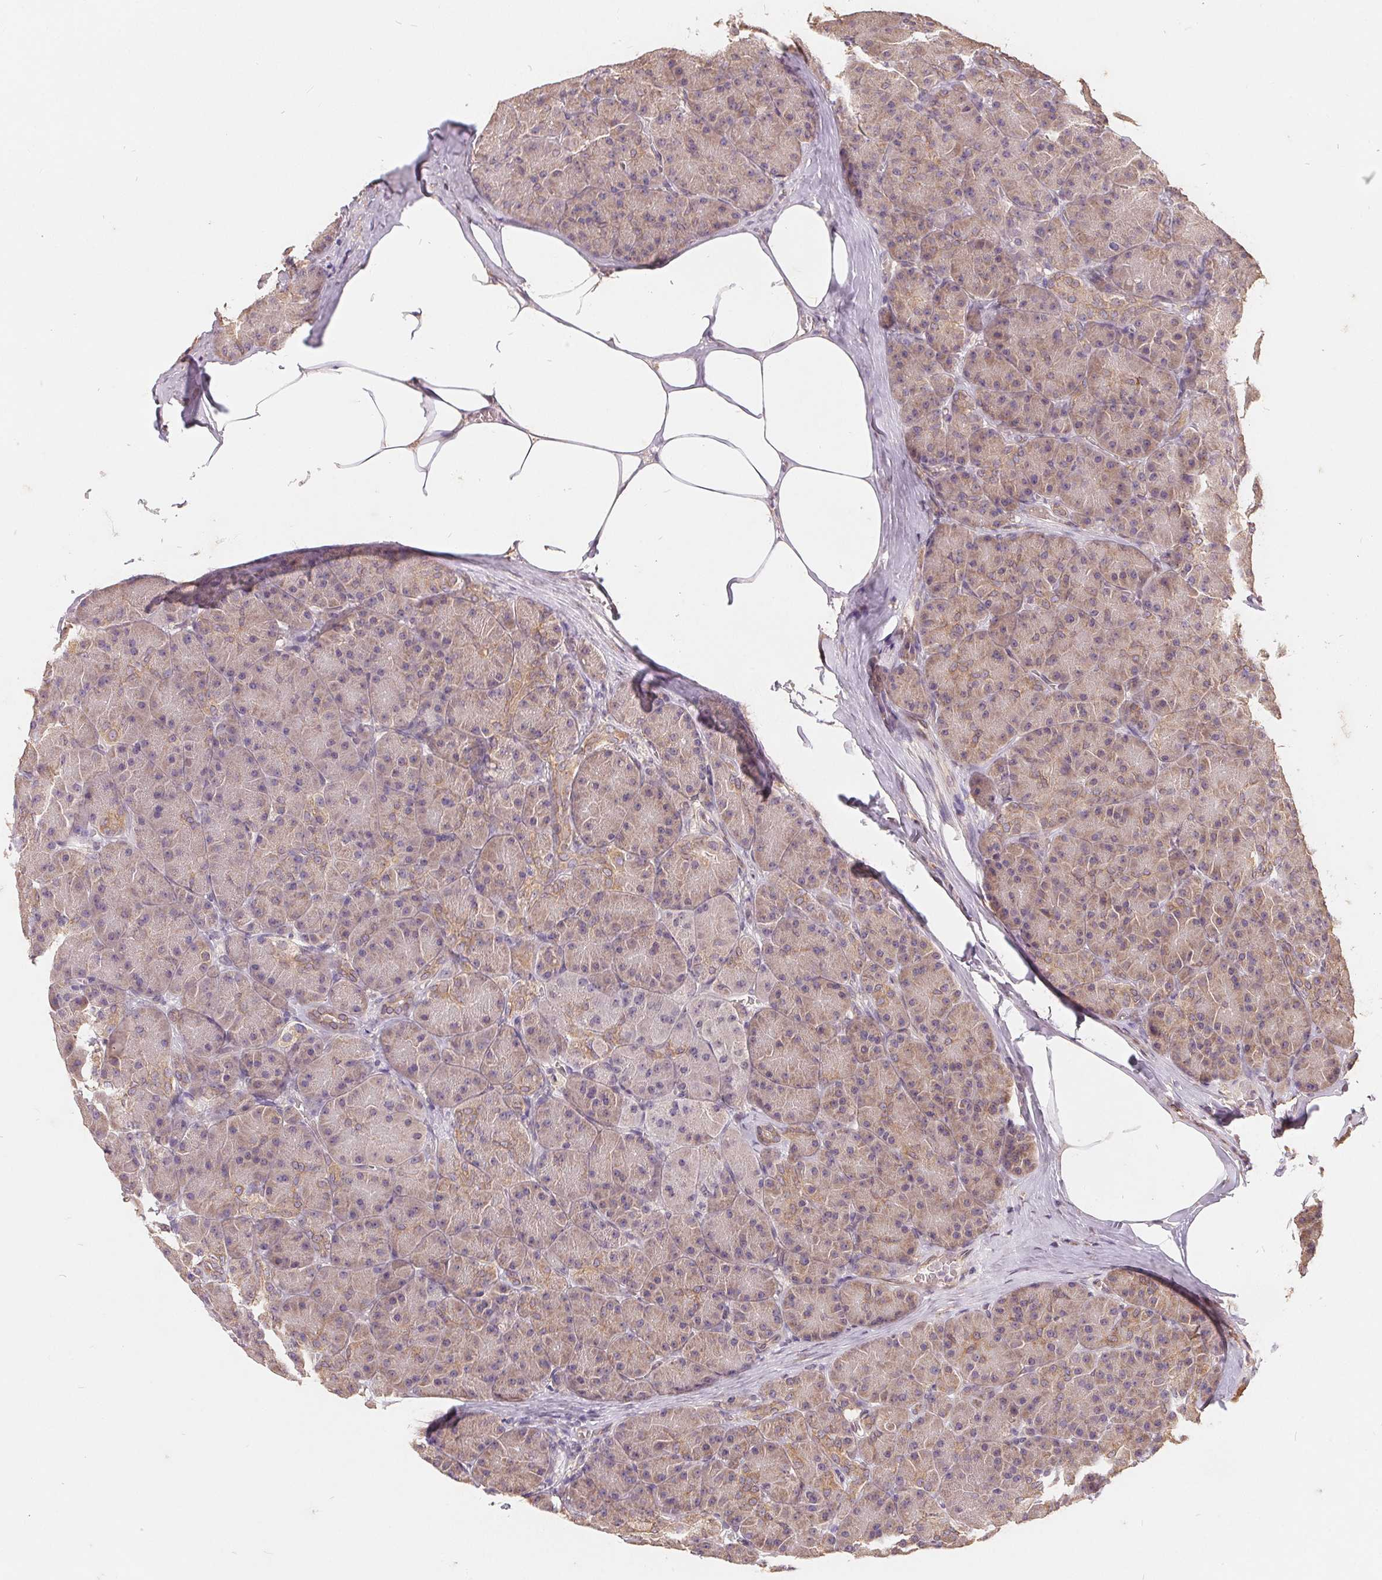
{"staining": {"intensity": "weak", "quantity": "25%-75%", "location": "cytoplasmic/membranous"}, "tissue": "pancreas", "cell_type": "Exocrine glandular cells", "image_type": "normal", "snomed": [{"axis": "morphology", "description": "Normal tissue, NOS"}, {"axis": "topography", "description": "Pancreas"}], "caption": "The image displays immunohistochemical staining of normal pancreas. There is weak cytoplasmic/membranous expression is identified in approximately 25%-75% of exocrine glandular cells.", "gene": "CDIPT", "patient": {"sex": "male", "age": 57}}